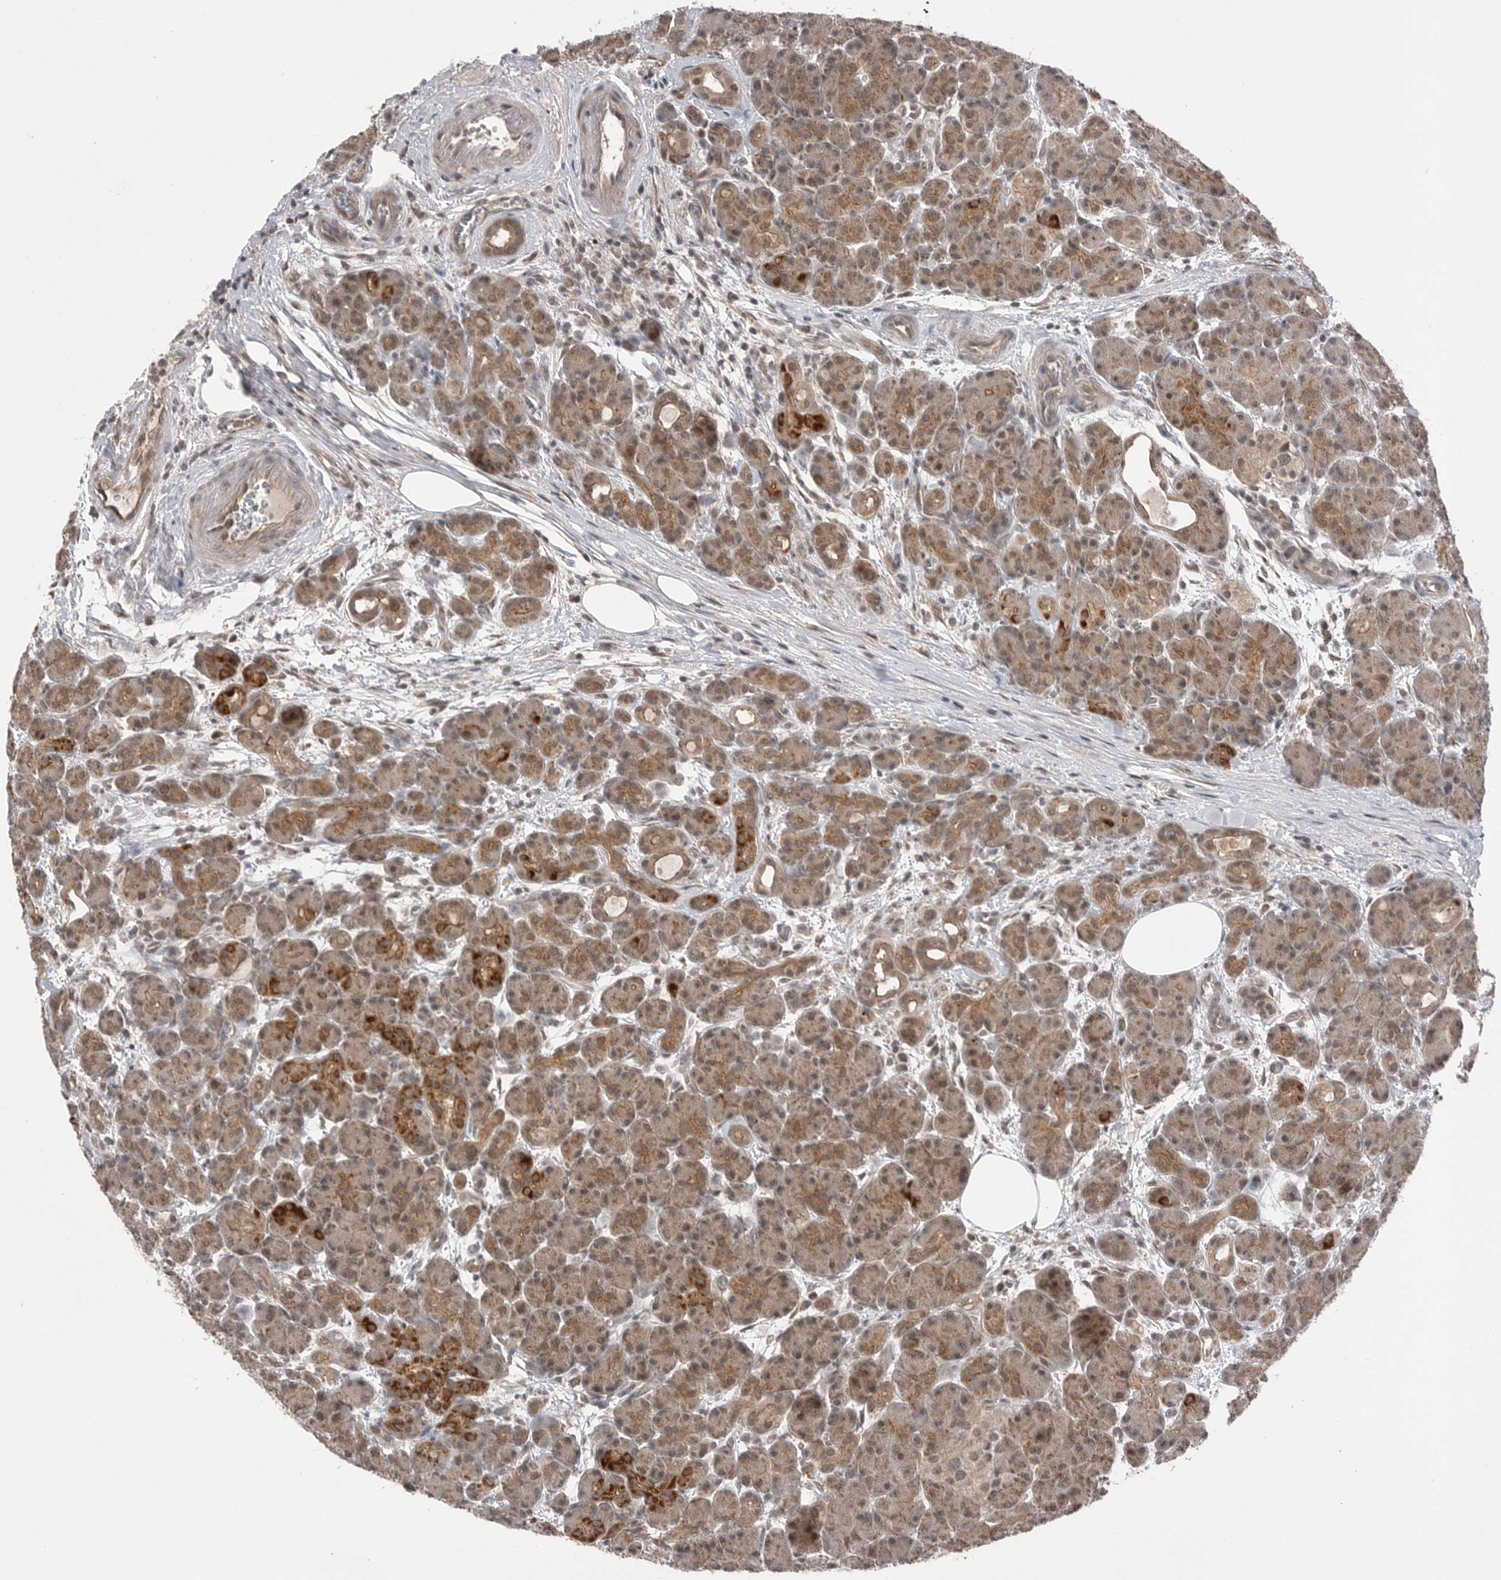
{"staining": {"intensity": "moderate", "quantity": ">75%", "location": "cytoplasmic/membranous,nuclear"}, "tissue": "pancreas", "cell_type": "Exocrine glandular cells", "image_type": "normal", "snomed": [{"axis": "morphology", "description": "Normal tissue, NOS"}, {"axis": "topography", "description": "Pancreas"}], "caption": "High-power microscopy captured an IHC image of unremarkable pancreas, revealing moderate cytoplasmic/membranous,nuclear positivity in about >75% of exocrine glandular cells. (Stains: DAB in brown, nuclei in blue, Microscopy: brightfield microscopy at high magnification).", "gene": "NTAQ1", "patient": {"sex": "male", "age": 63}}